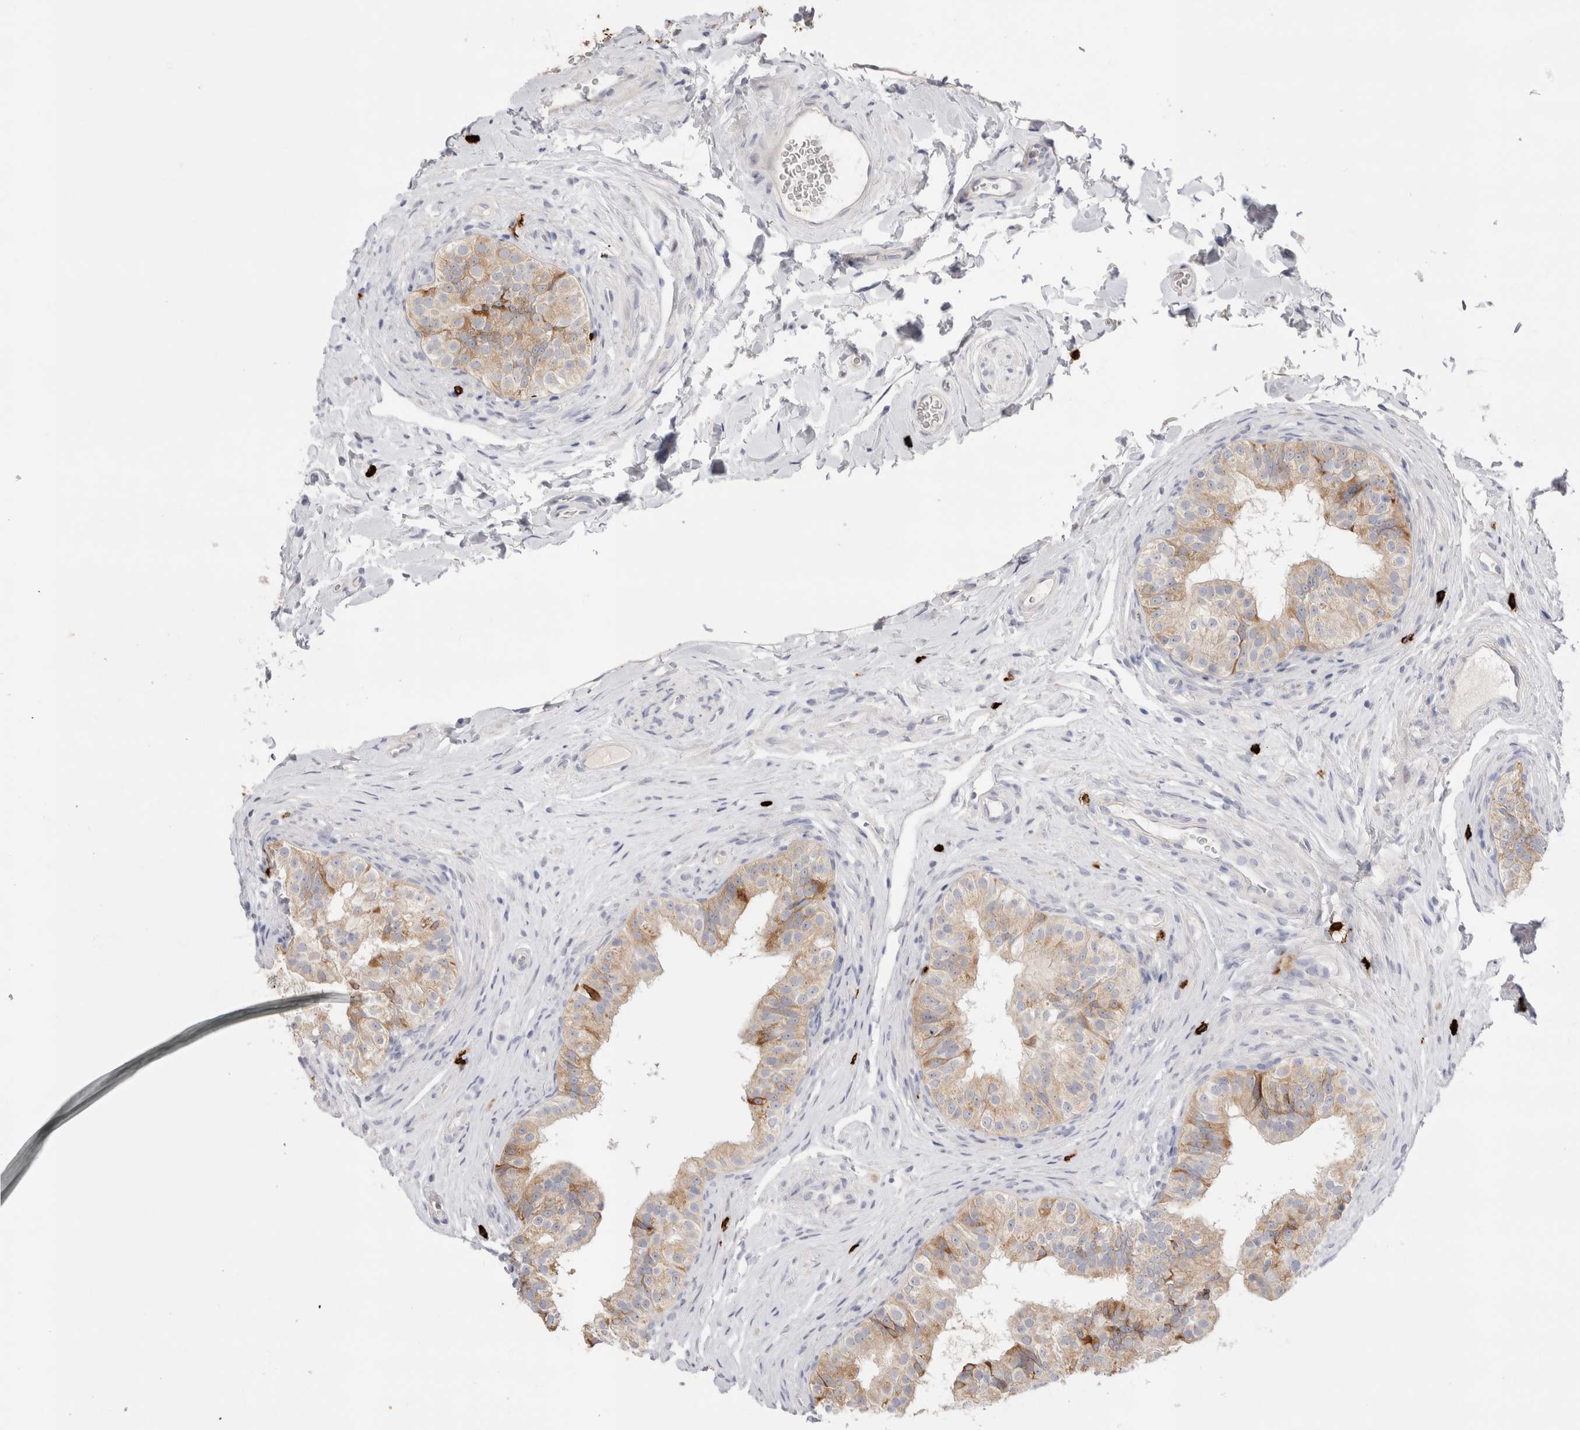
{"staining": {"intensity": "strong", "quantity": ">75%", "location": "cytoplasmic/membranous,nuclear"}, "tissue": "epididymis", "cell_type": "Glandular cells", "image_type": "normal", "snomed": [{"axis": "morphology", "description": "Normal tissue, NOS"}, {"axis": "topography", "description": "Epididymis"}], "caption": "A brown stain highlights strong cytoplasmic/membranous,nuclear expression of a protein in glandular cells of benign epididymis. (brown staining indicates protein expression, while blue staining denotes nuclei).", "gene": "SPINK2", "patient": {"sex": "male", "age": 49}}